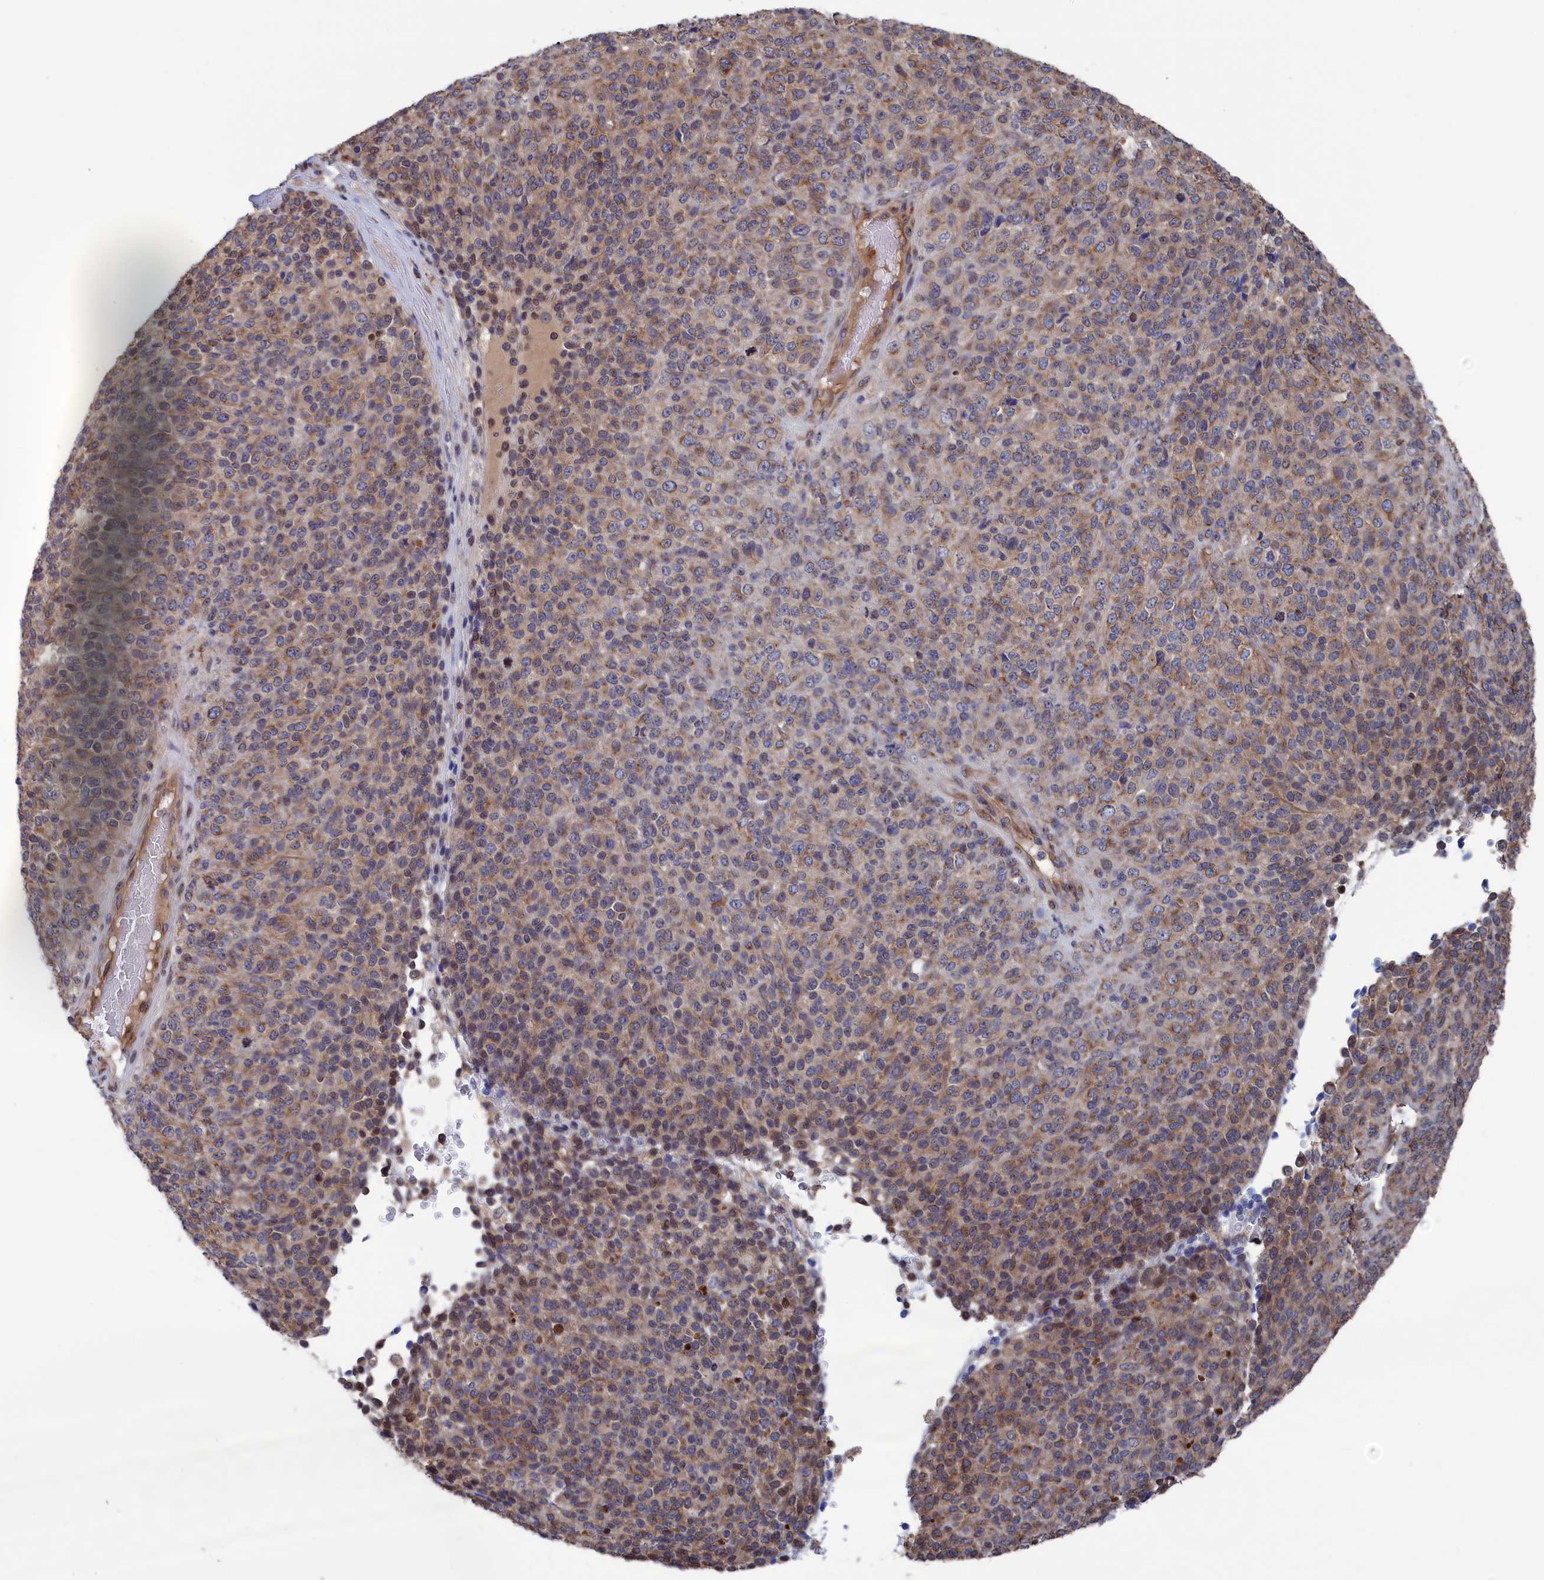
{"staining": {"intensity": "weak", "quantity": ">75%", "location": "cytoplasmic/membranous"}, "tissue": "melanoma", "cell_type": "Tumor cells", "image_type": "cancer", "snomed": [{"axis": "morphology", "description": "Malignant melanoma, Metastatic site"}, {"axis": "topography", "description": "Brain"}], "caption": "This image shows melanoma stained with immunohistochemistry to label a protein in brown. The cytoplasmic/membranous of tumor cells show weak positivity for the protein. Nuclei are counter-stained blue.", "gene": "NUTF2", "patient": {"sex": "female", "age": 56}}